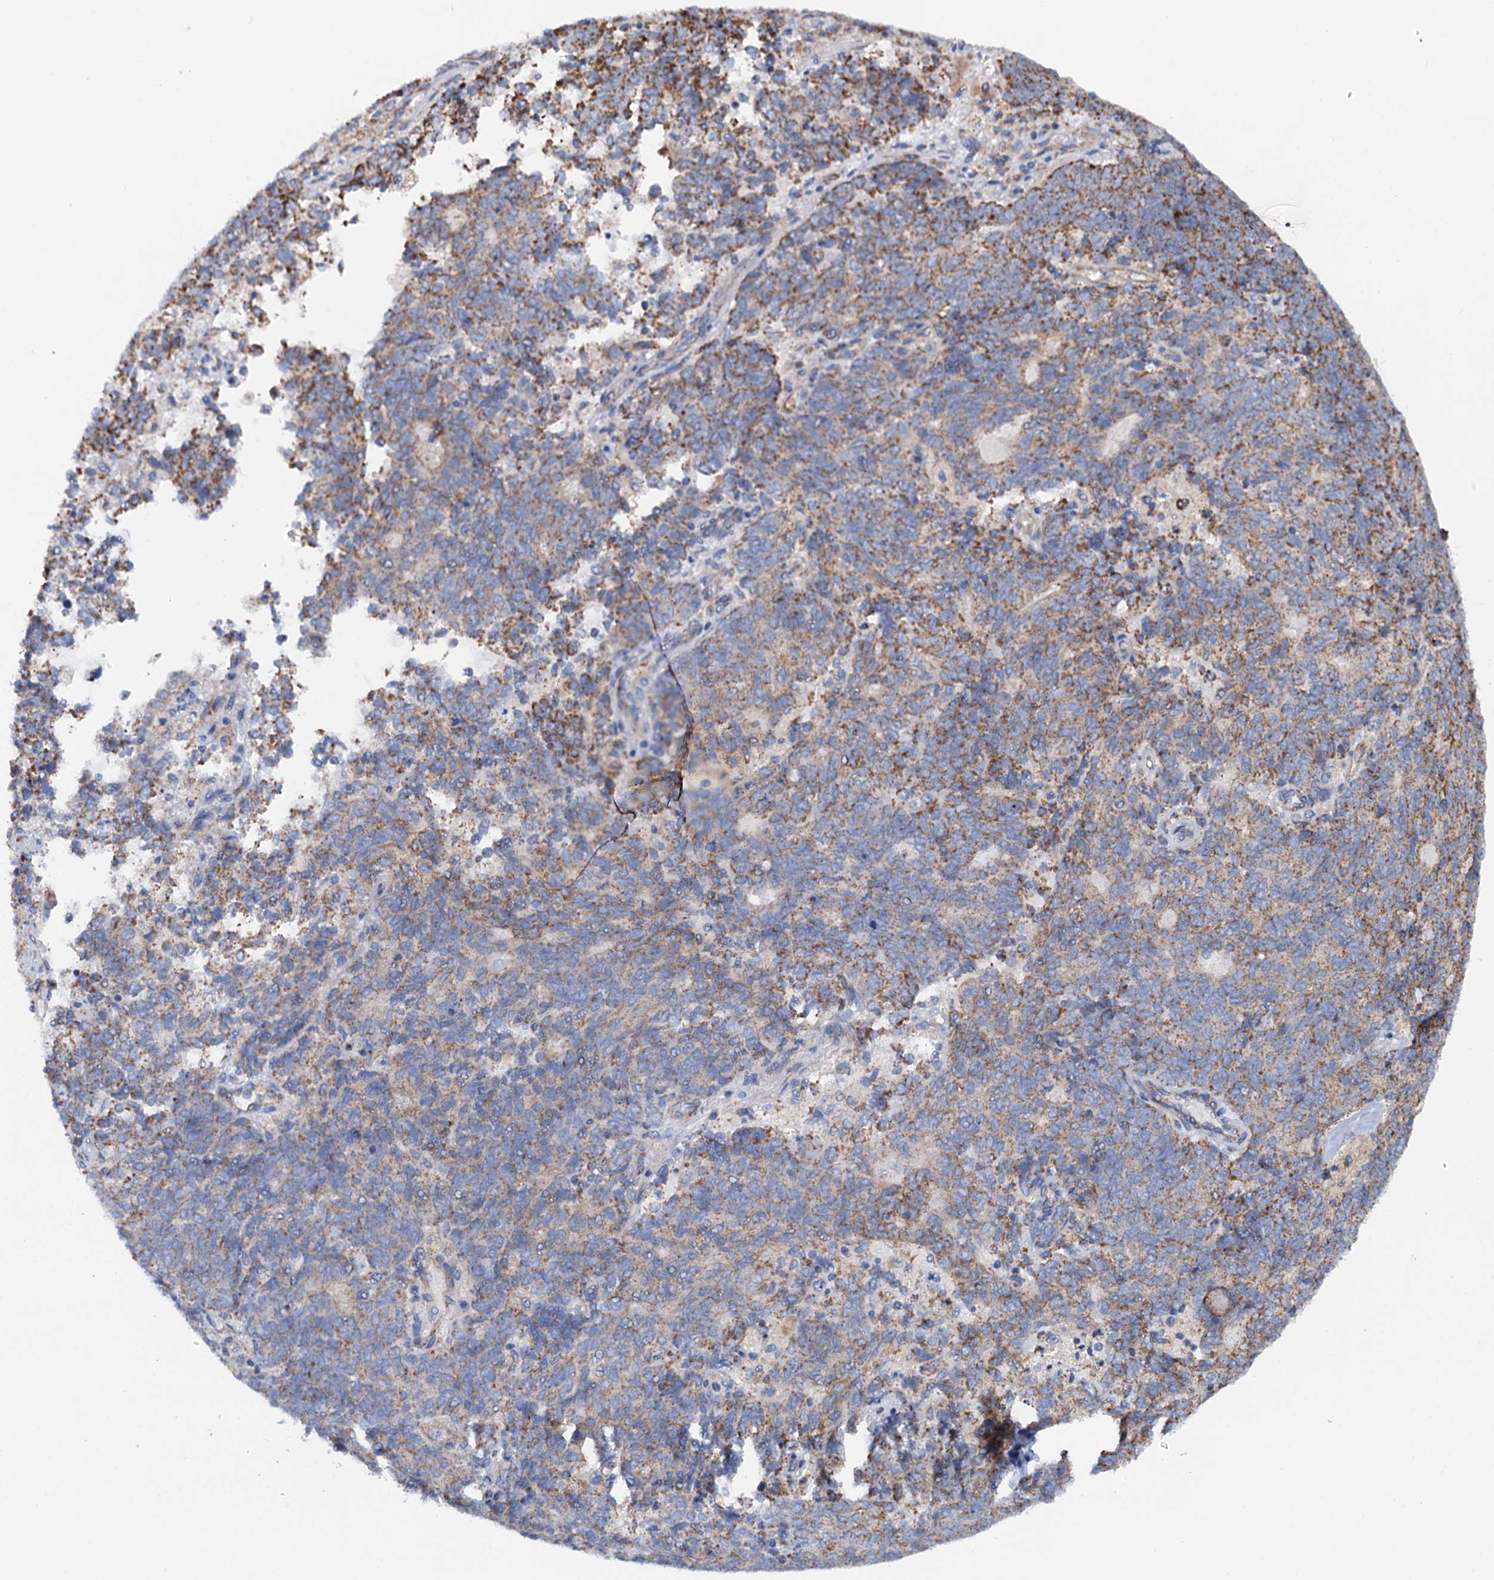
{"staining": {"intensity": "moderate", "quantity": "<25%", "location": "cytoplasmic/membranous"}, "tissue": "endometrial cancer", "cell_type": "Tumor cells", "image_type": "cancer", "snomed": [{"axis": "morphology", "description": "Adenocarcinoma, NOS"}, {"axis": "topography", "description": "Endometrium"}], "caption": "Moderate cytoplasmic/membranous staining for a protein is present in about <25% of tumor cells of endometrial adenocarcinoma using immunohistochemistry.", "gene": "RASSF9", "patient": {"sex": "female", "age": 80}}